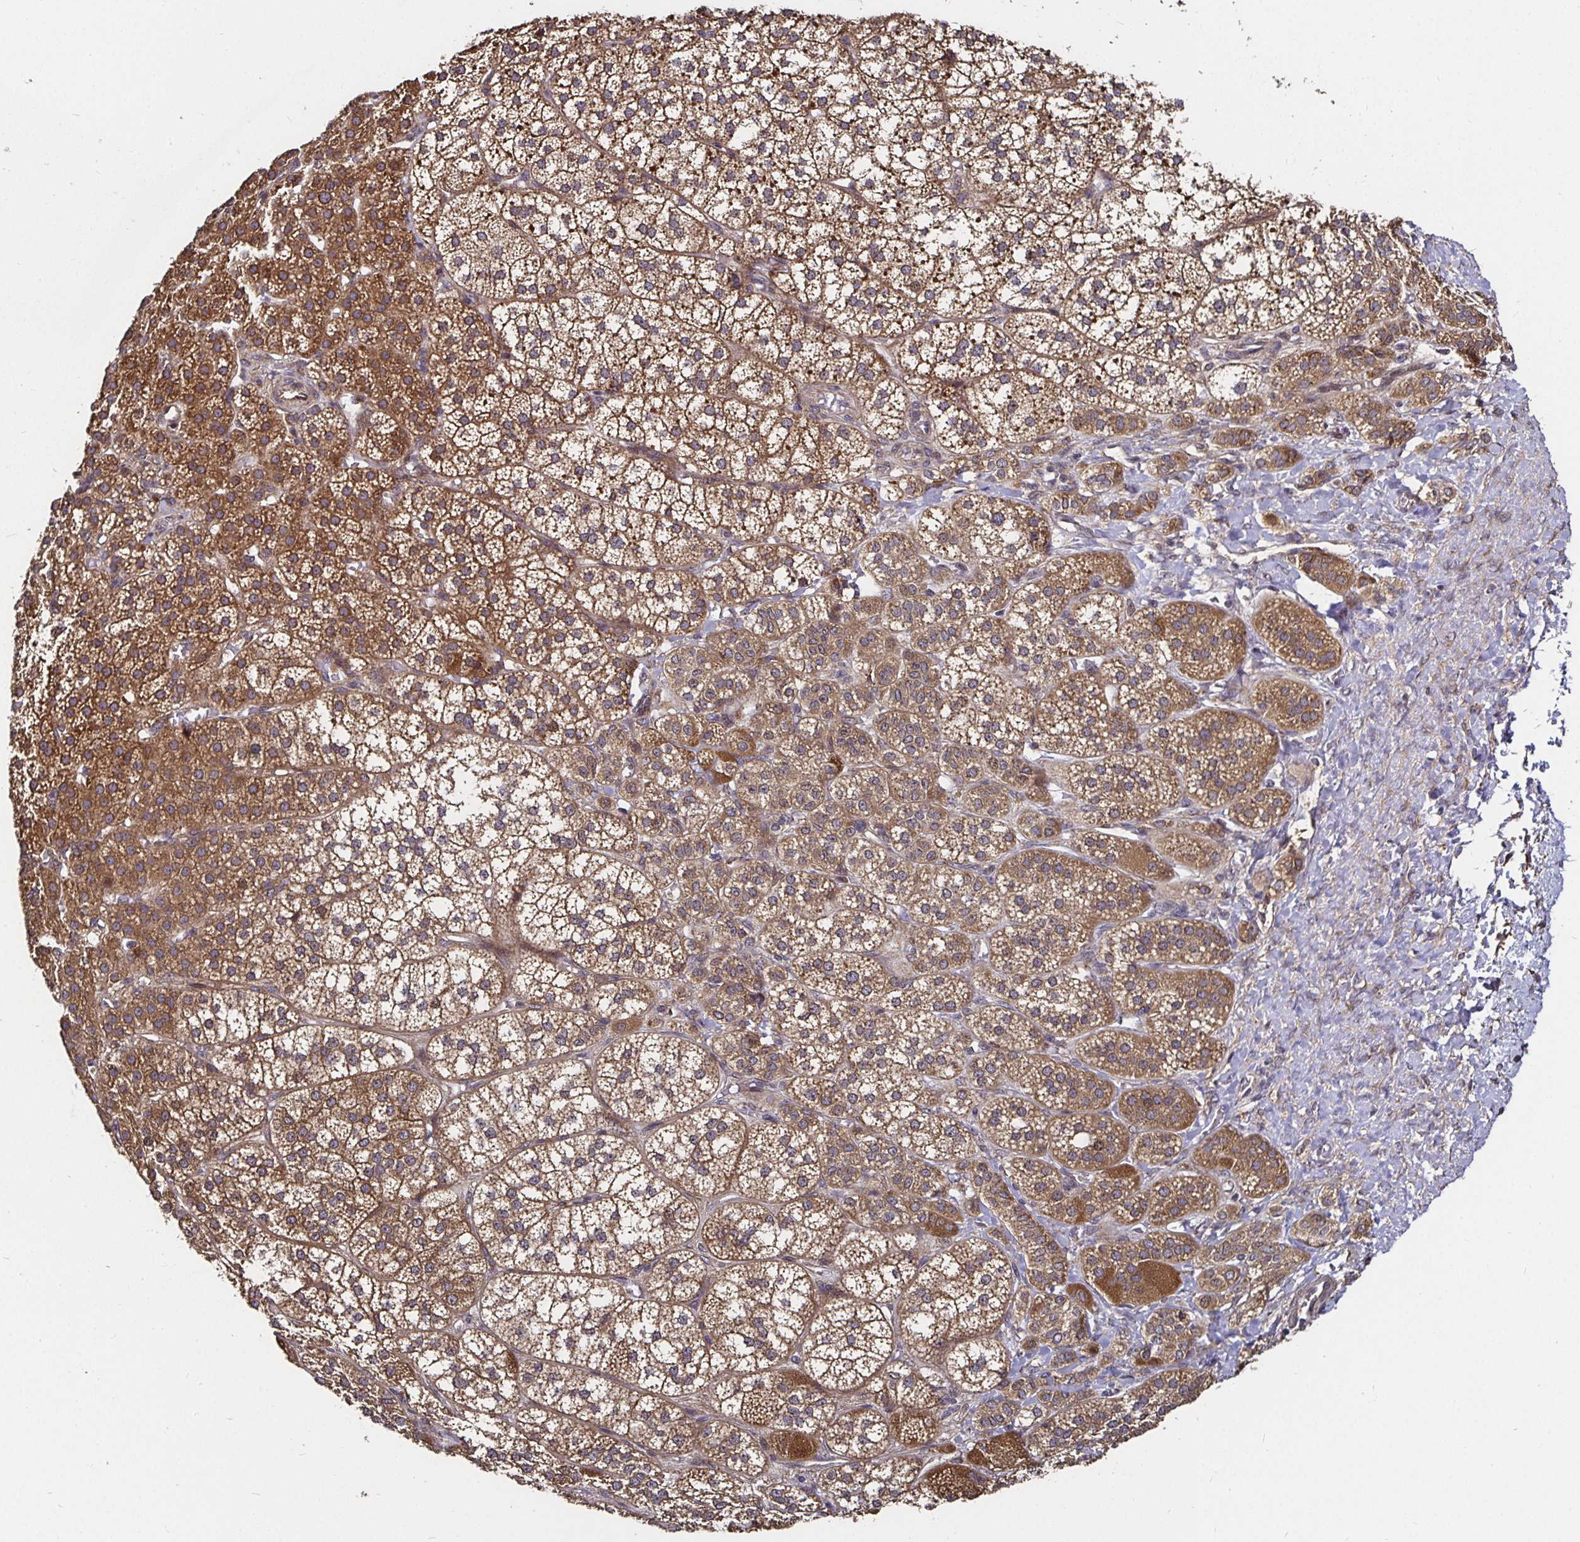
{"staining": {"intensity": "moderate", "quantity": ">75%", "location": "cytoplasmic/membranous"}, "tissue": "adrenal gland", "cell_type": "Glandular cells", "image_type": "normal", "snomed": [{"axis": "morphology", "description": "Normal tissue, NOS"}, {"axis": "topography", "description": "Adrenal gland"}], "caption": "Immunohistochemistry (IHC) photomicrograph of unremarkable adrenal gland stained for a protein (brown), which reveals medium levels of moderate cytoplasmic/membranous expression in approximately >75% of glandular cells.", "gene": "MLST8", "patient": {"sex": "female", "age": 60}}